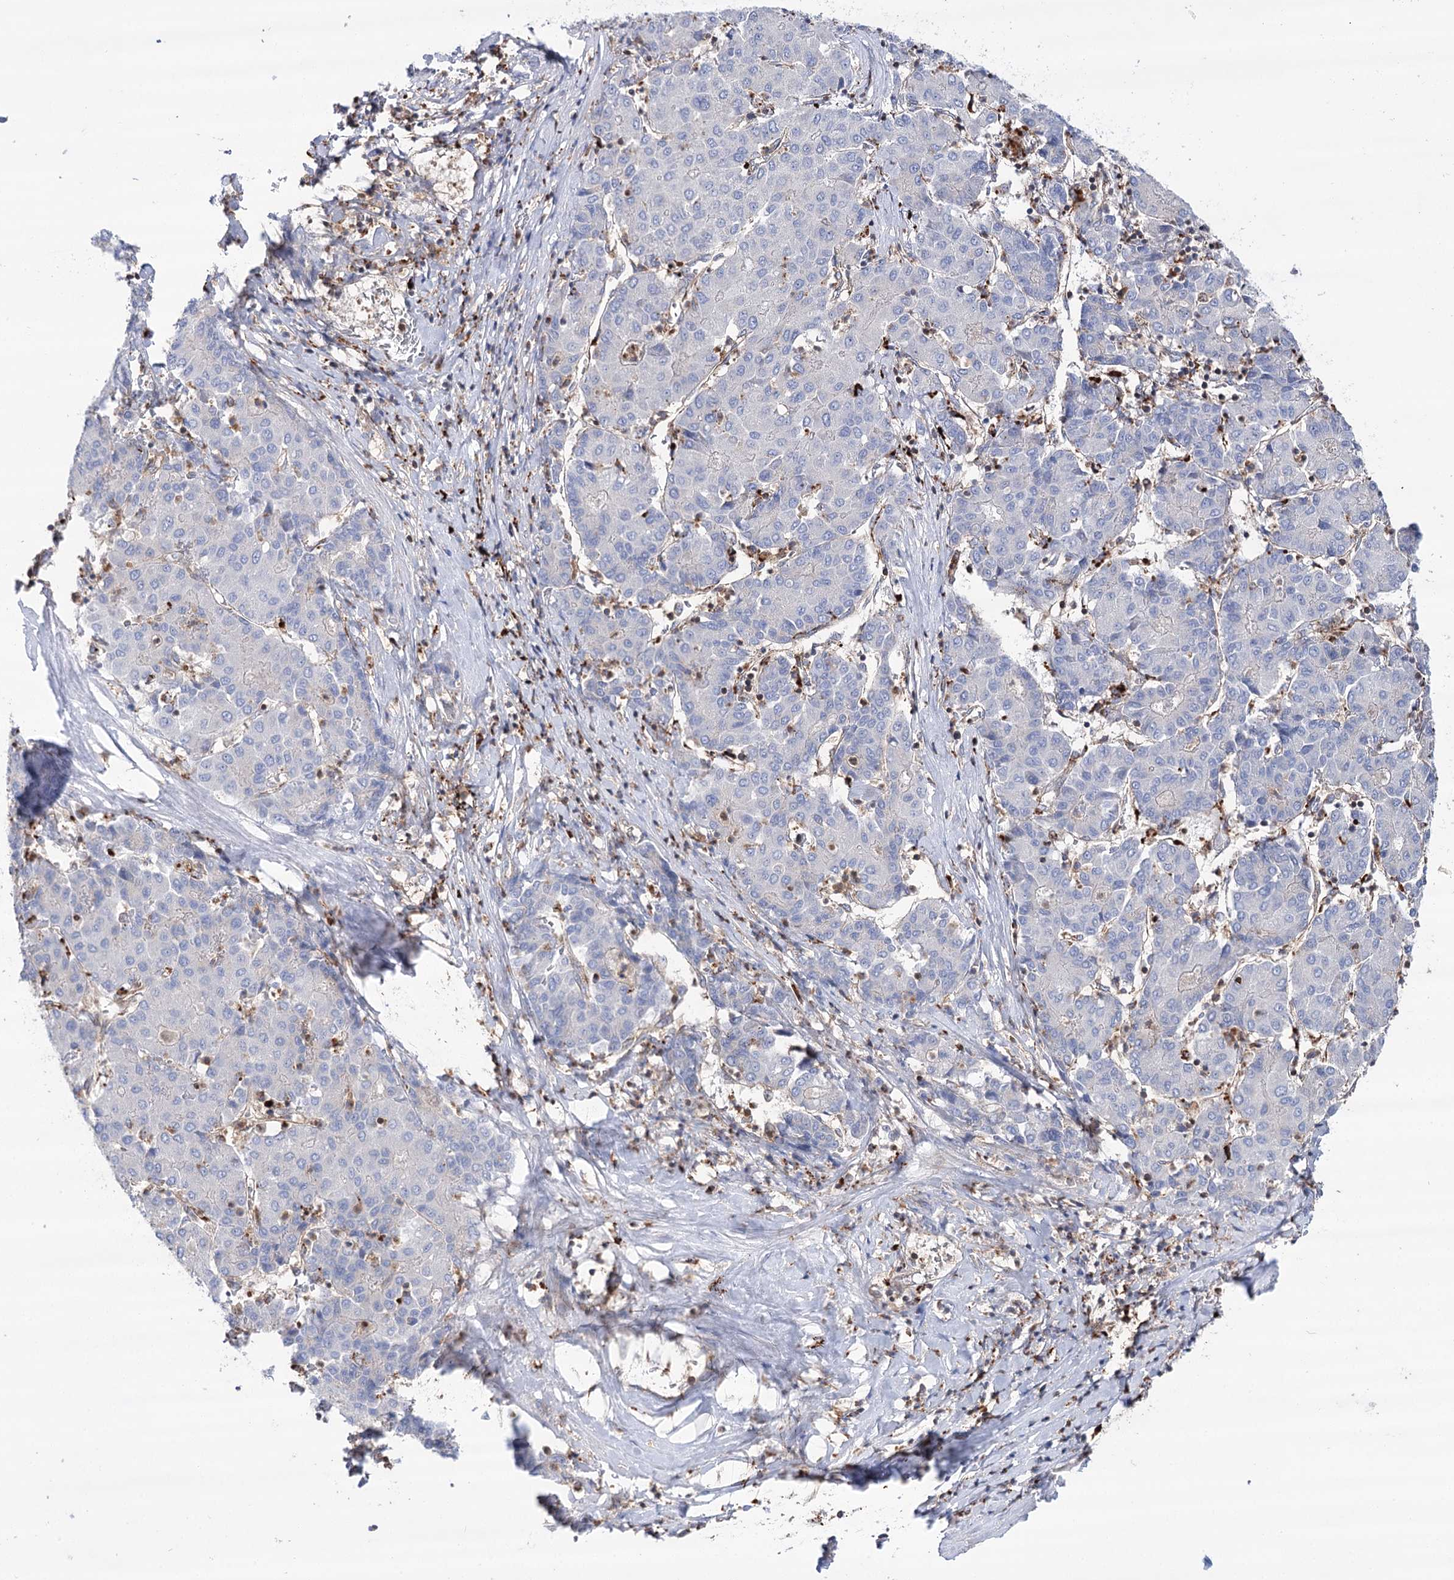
{"staining": {"intensity": "negative", "quantity": "none", "location": "none"}, "tissue": "liver cancer", "cell_type": "Tumor cells", "image_type": "cancer", "snomed": [{"axis": "morphology", "description": "Carcinoma, Hepatocellular, NOS"}, {"axis": "topography", "description": "Liver"}], "caption": "The photomicrograph shows no staining of tumor cells in hepatocellular carcinoma (liver). (Stains: DAB immunohistochemistry (IHC) with hematoxylin counter stain, Microscopy: brightfield microscopy at high magnification).", "gene": "VPS37B", "patient": {"sex": "male", "age": 65}}